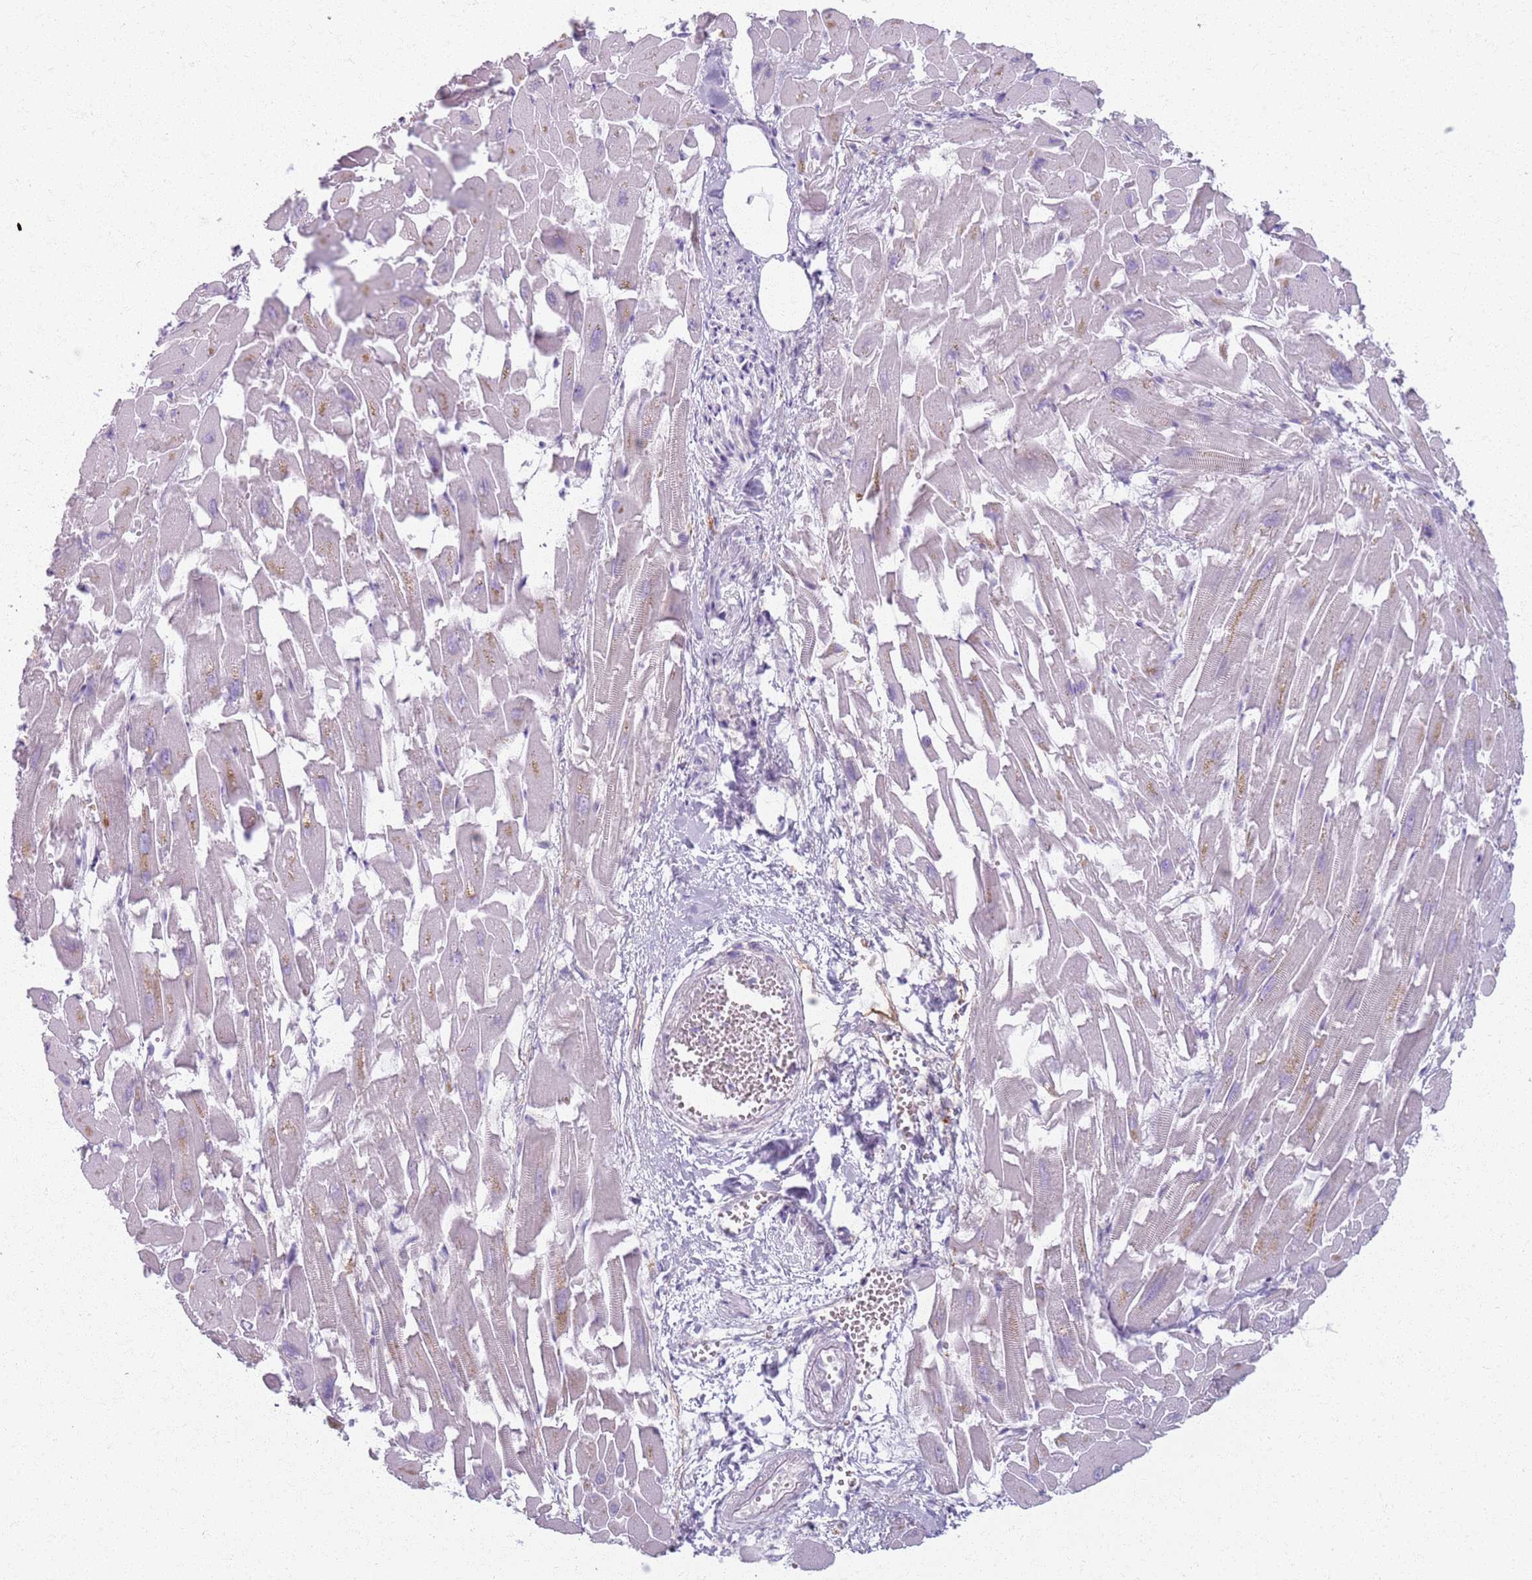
{"staining": {"intensity": "negative", "quantity": "none", "location": "none"}, "tissue": "heart muscle", "cell_type": "Cardiomyocytes", "image_type": "normal", "snomed": [{"axis": "morphology", "description": "Normal tissue, NOS"}, {"axis": "topography", "description": "Heart"}], "caption": "Micrograph shows no significant protein positivity in cardiomyocytes of benign heart muscle.", "gene": "COLGALT1", "patient": {"sex": "female", "age": 64}}